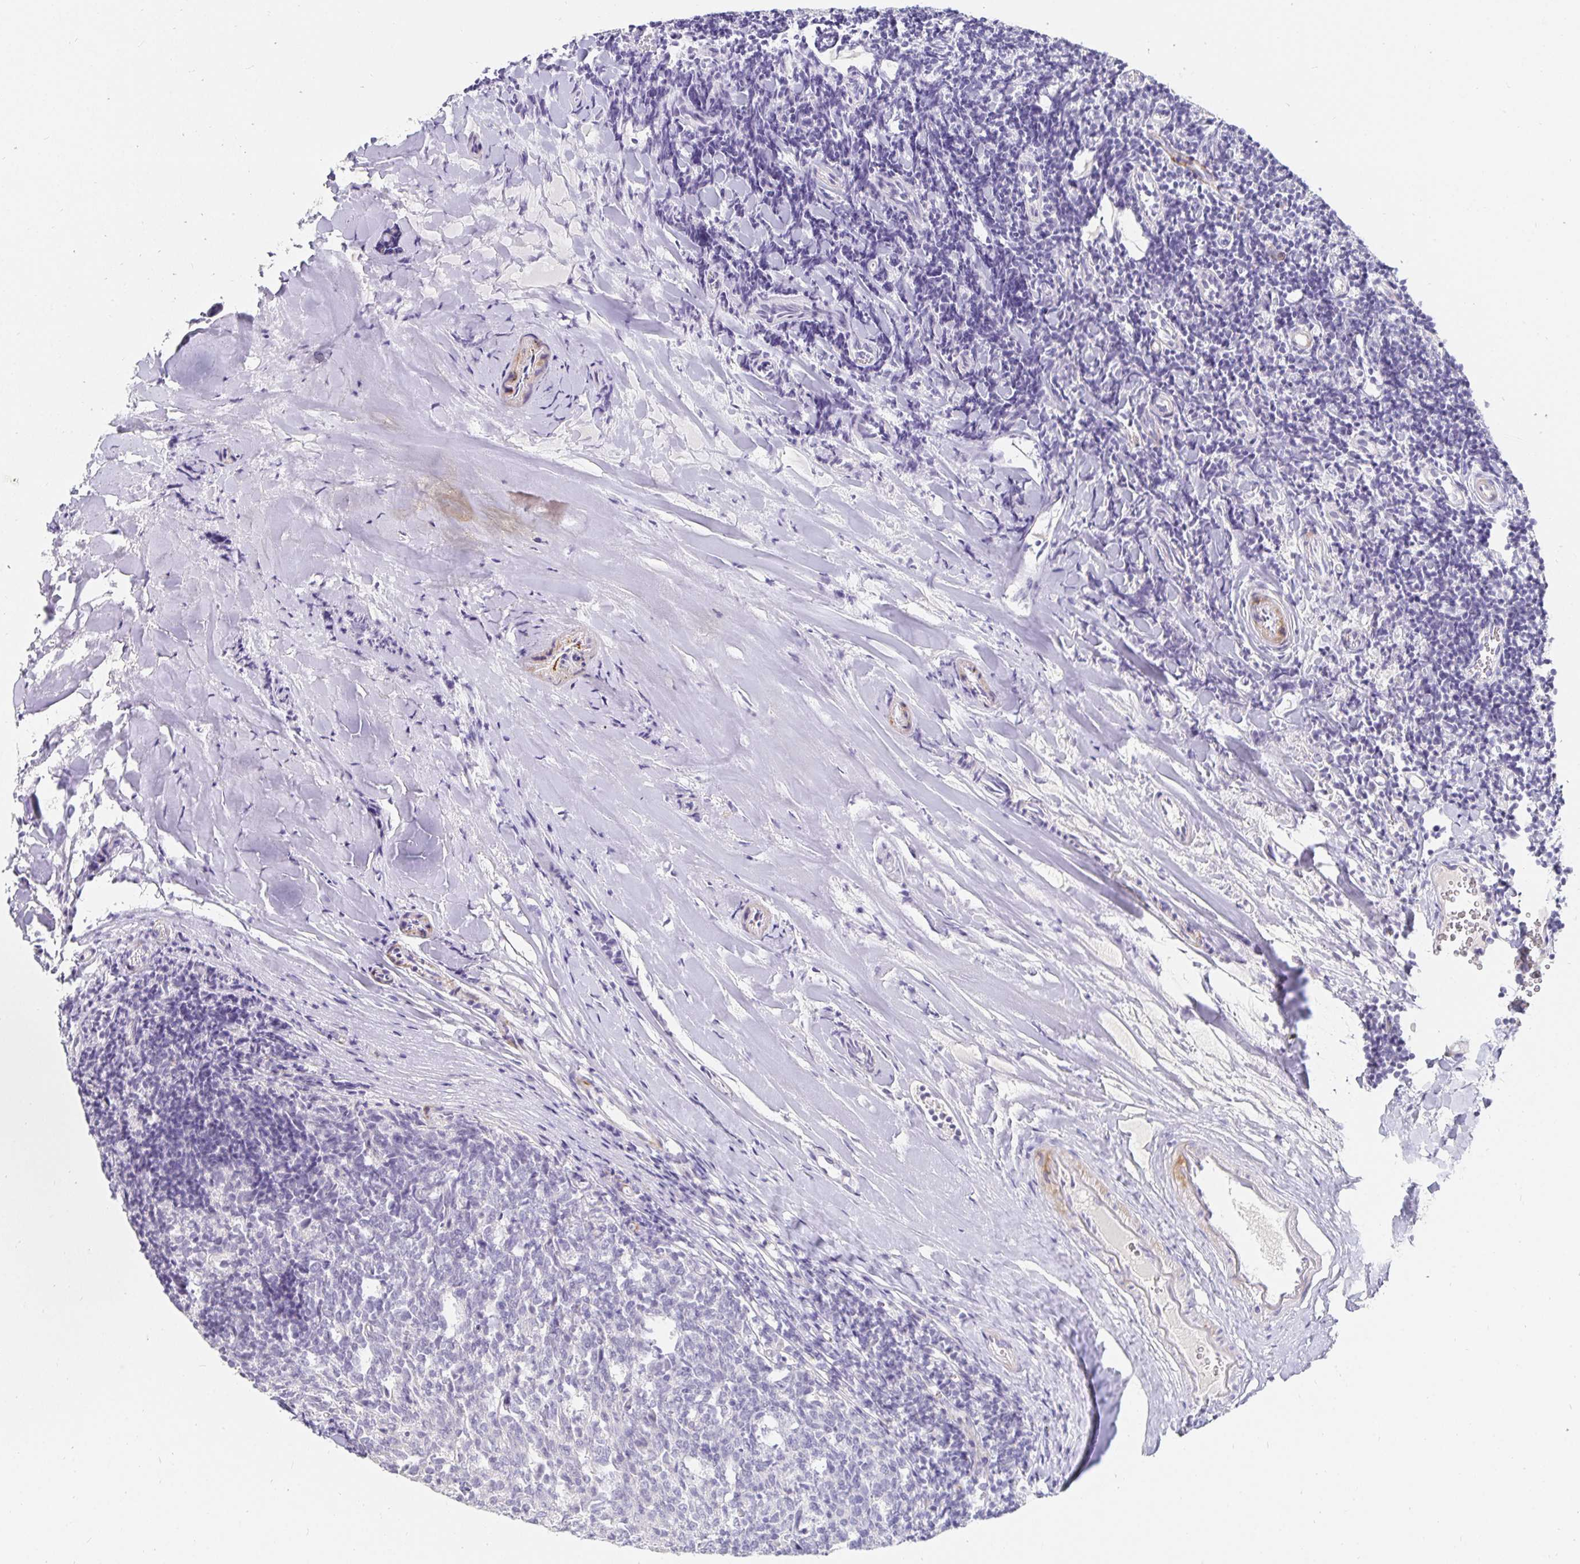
{"staining": {"intensity": "negative", "quantity": "none", "location": "none"}, "tissue": "tonsil", "cell_type": "Non-germinal center cells", "image_type": "normal", "snomed": [{"axis": "morphology", "description": "Normal tissue, NOS"}, {"axis": "topography", "description": "Tonsil"}], "caption": "Immunohistochemistry of unremarkable human tonsil shows no expression in non-germinal center cells.", "gene": "PDX1", "patient": {"sex": "female", "age": 10}}